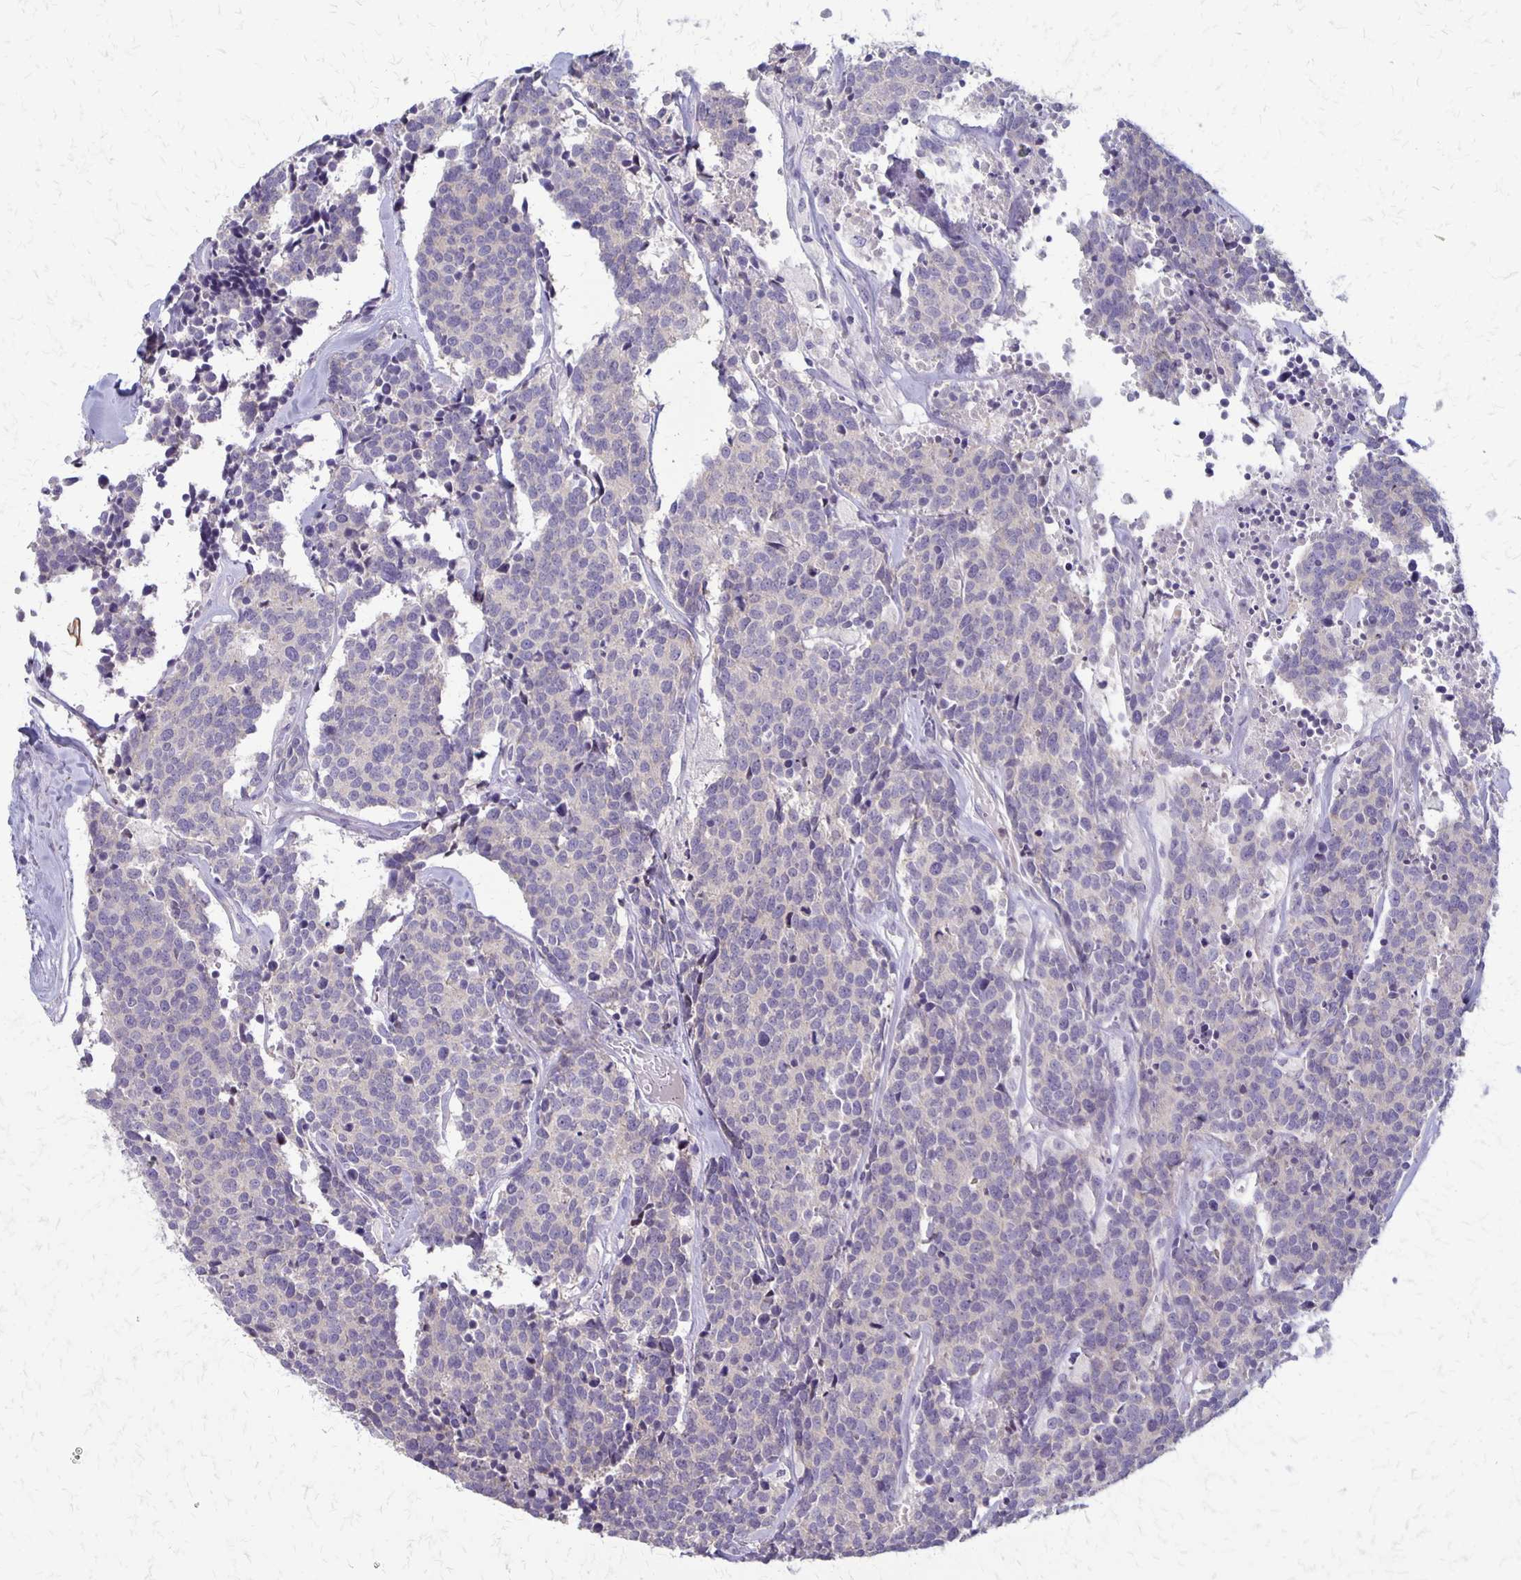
{"staining": {"intensity": "negative", "quantity": "none", "location": "none"}, "tissue": "carcinoid", "cell_type": "Tumor cells", "image_type": "cancer", "snomed": [{"axis": "morphology", "description": "Carcinoid, malignant, NOS"}, {"axis": "topography", "description": "Skin"}], "caption": "A histopathology image of human carcinoid is negative for staining in tumor cells.", "gene": "SEPTIN5", "patient": {"sex": "female", "age": 79}}